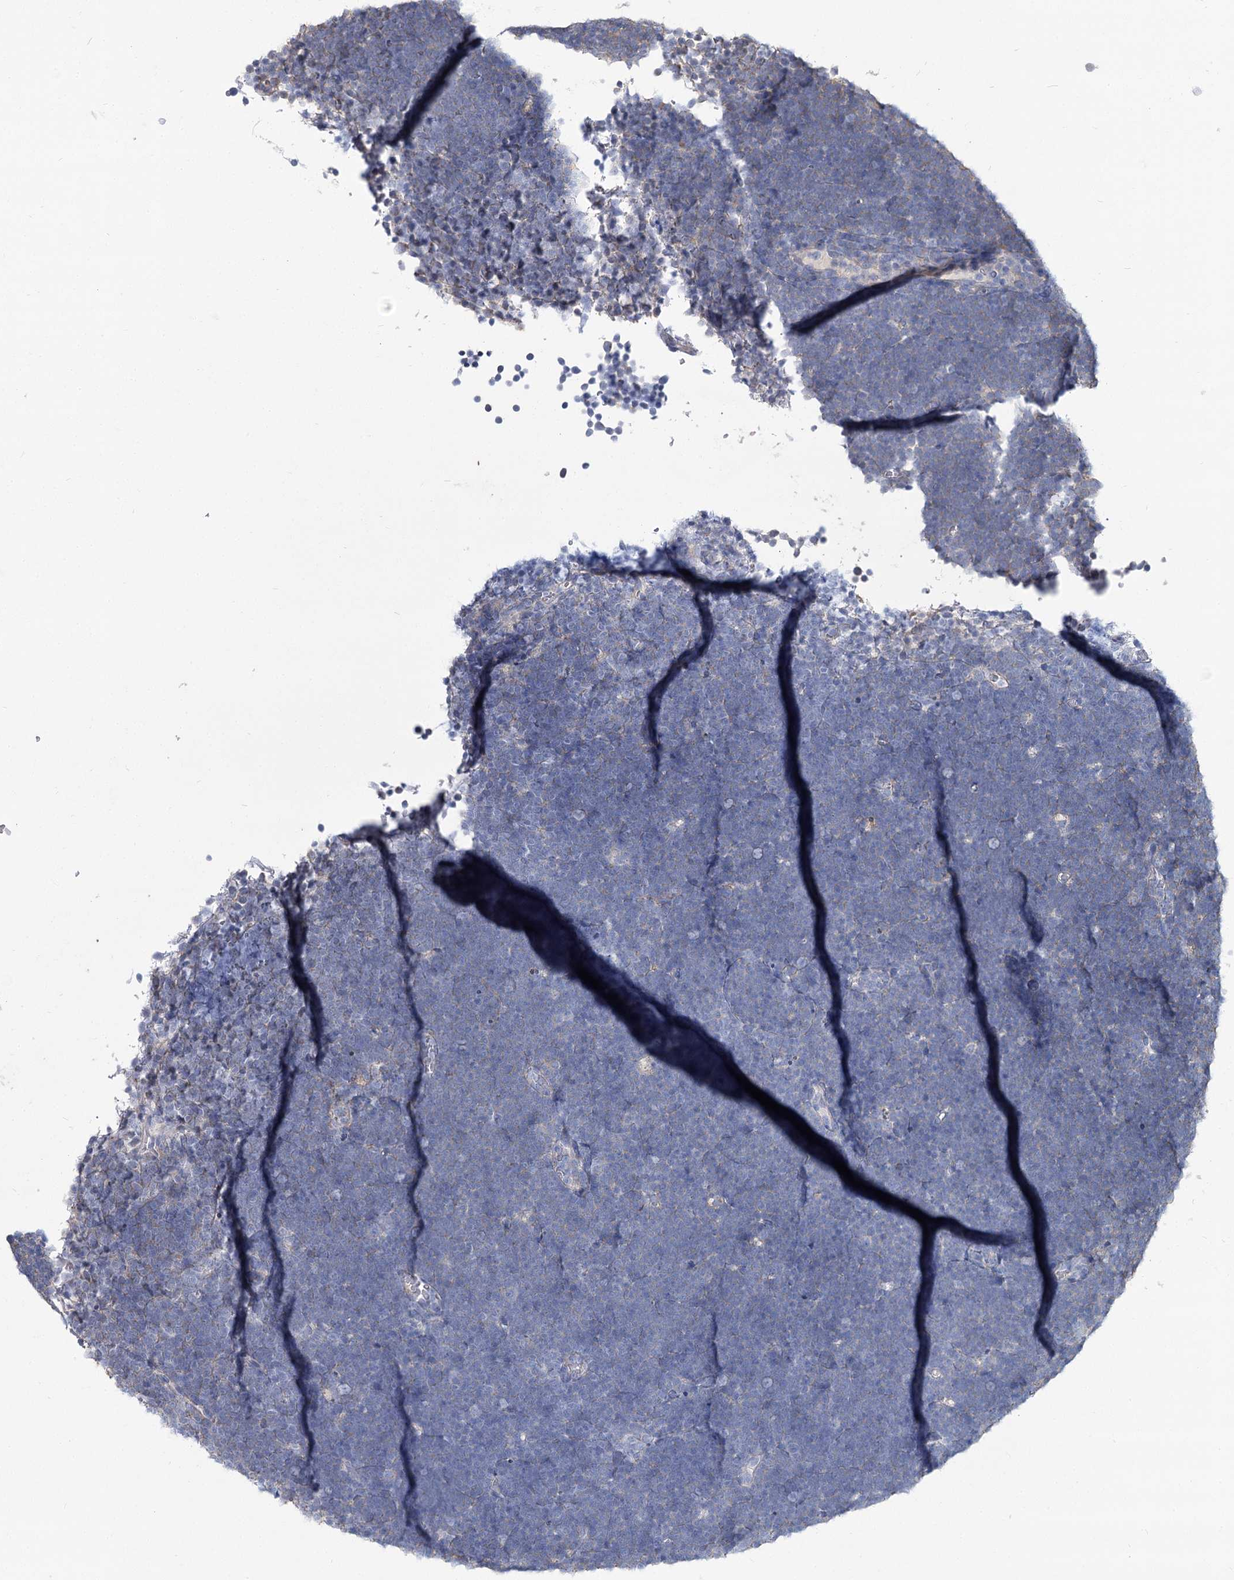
{"staining": {"intensity": "negative", "quantity": "none", "location": "none"}, "tissue": "lymphoma", "cell_type": "Tumor cells", "image_type": "cancer", "snomed": [{"axis": "morphology", "description": "Malignant lymphoma, non-Hodgkin's type, High grade"}, {"axis": "topography", "description": "Lymph node"}], "caption": "Immunohistochemistry of human high-grade malignant lymphoma, non-Hodgkin's type exhibits no expression in tumor cells.", "gene": "UGP2", "patient": {"sex": "male", "age": 13}}